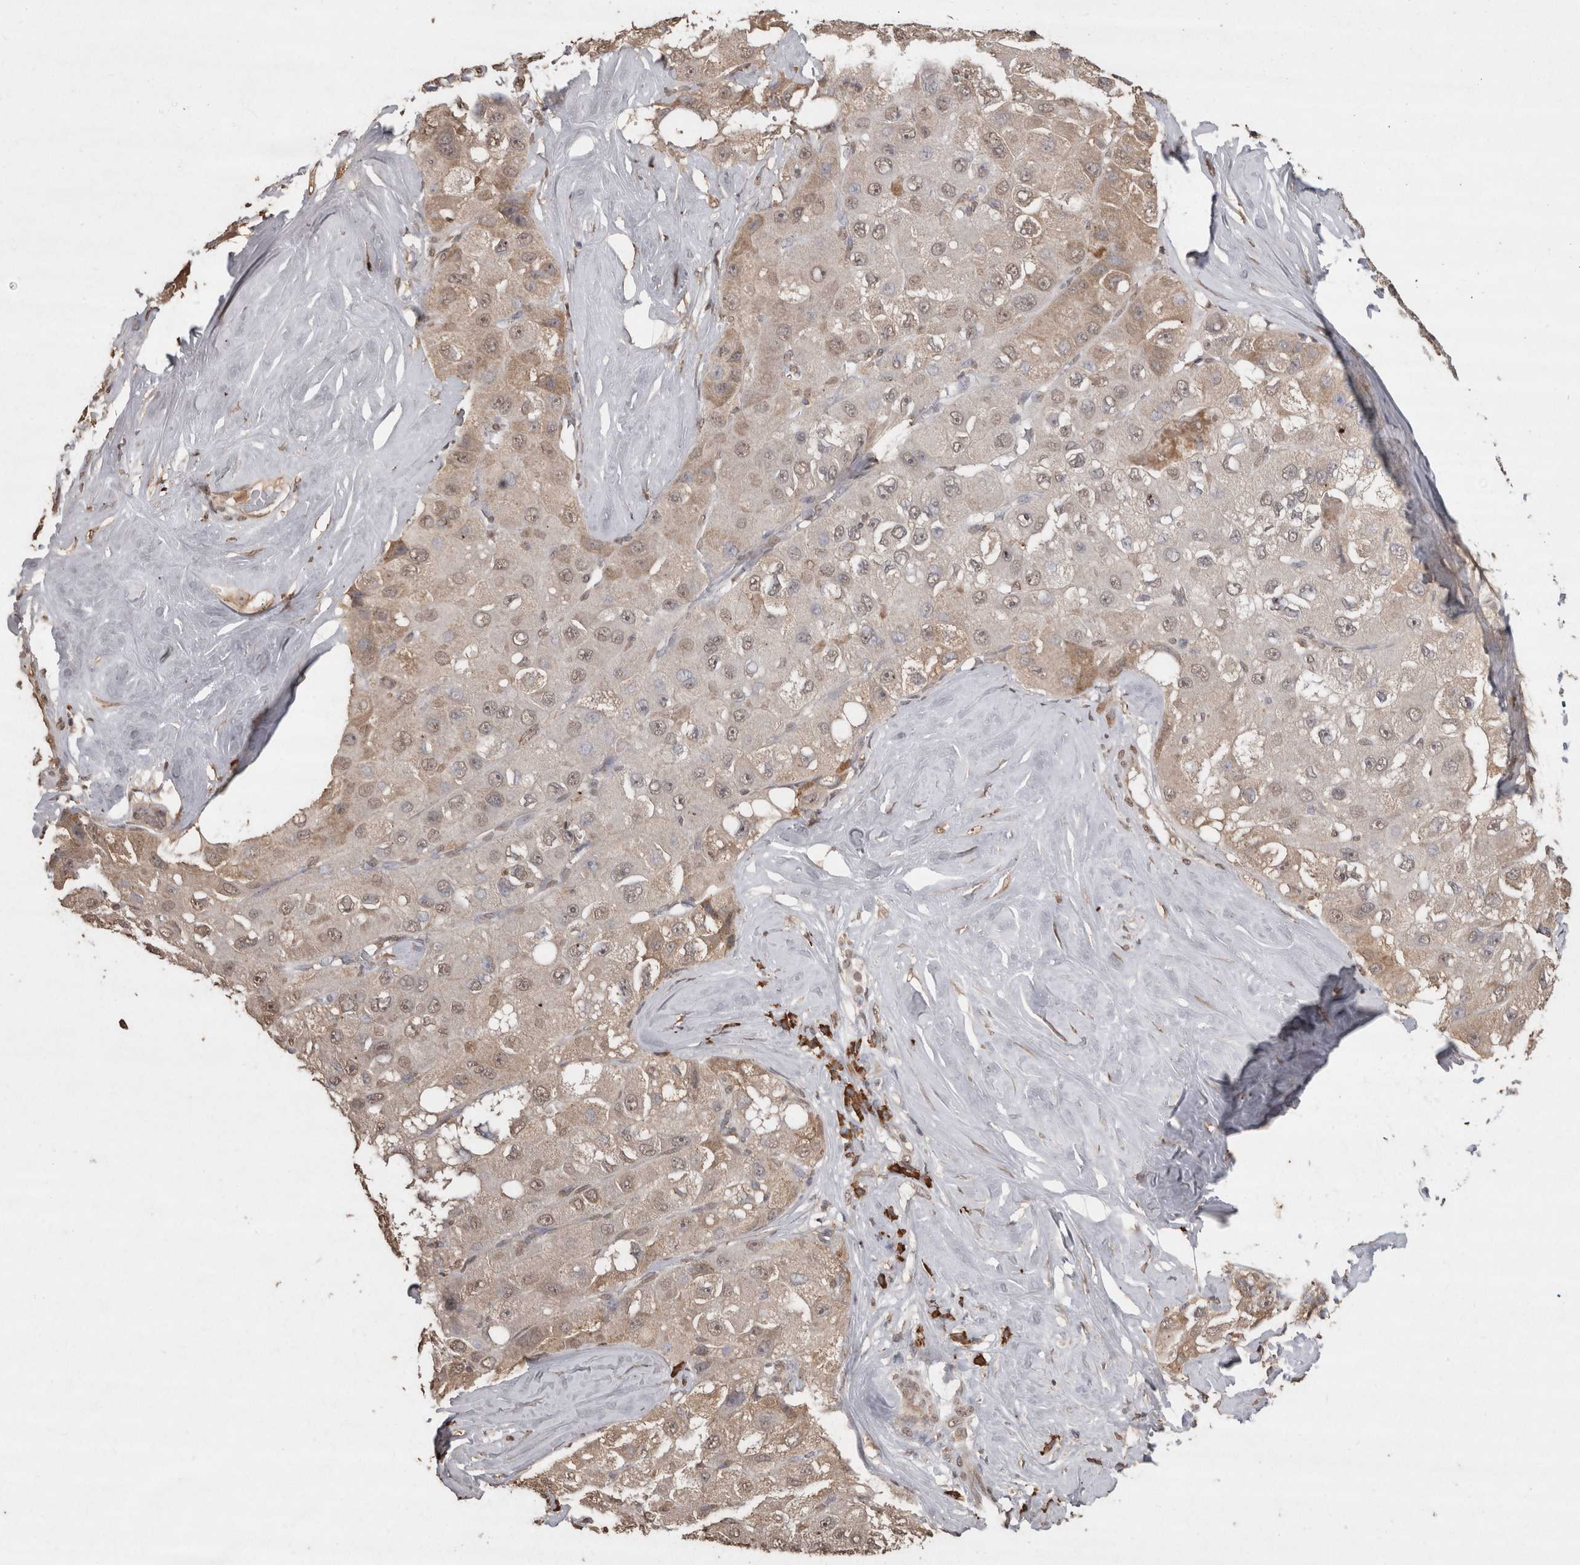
{"staining": {"intensity": "weak", "quantity": ">75%", "location": "cytoplasmic/membranous,nuclear"}, "tissue": "liver cancer", "cell_type": "Tumor cells", "image_type": "cancer", "snomed": [{"axis": "morphology", "description": "Carcinoma, Hepatocellular, NOS"}, {"axis": "topography", "description": "Liver"}], "caption": "Tumor cells display weak cytoplasmic/membranous and nuclear expression in approximately >75% of cells in hepatocellular carcinoma (liver).", "gene": "CRELD2", "patient": {"sex": "male", "age": 80}}